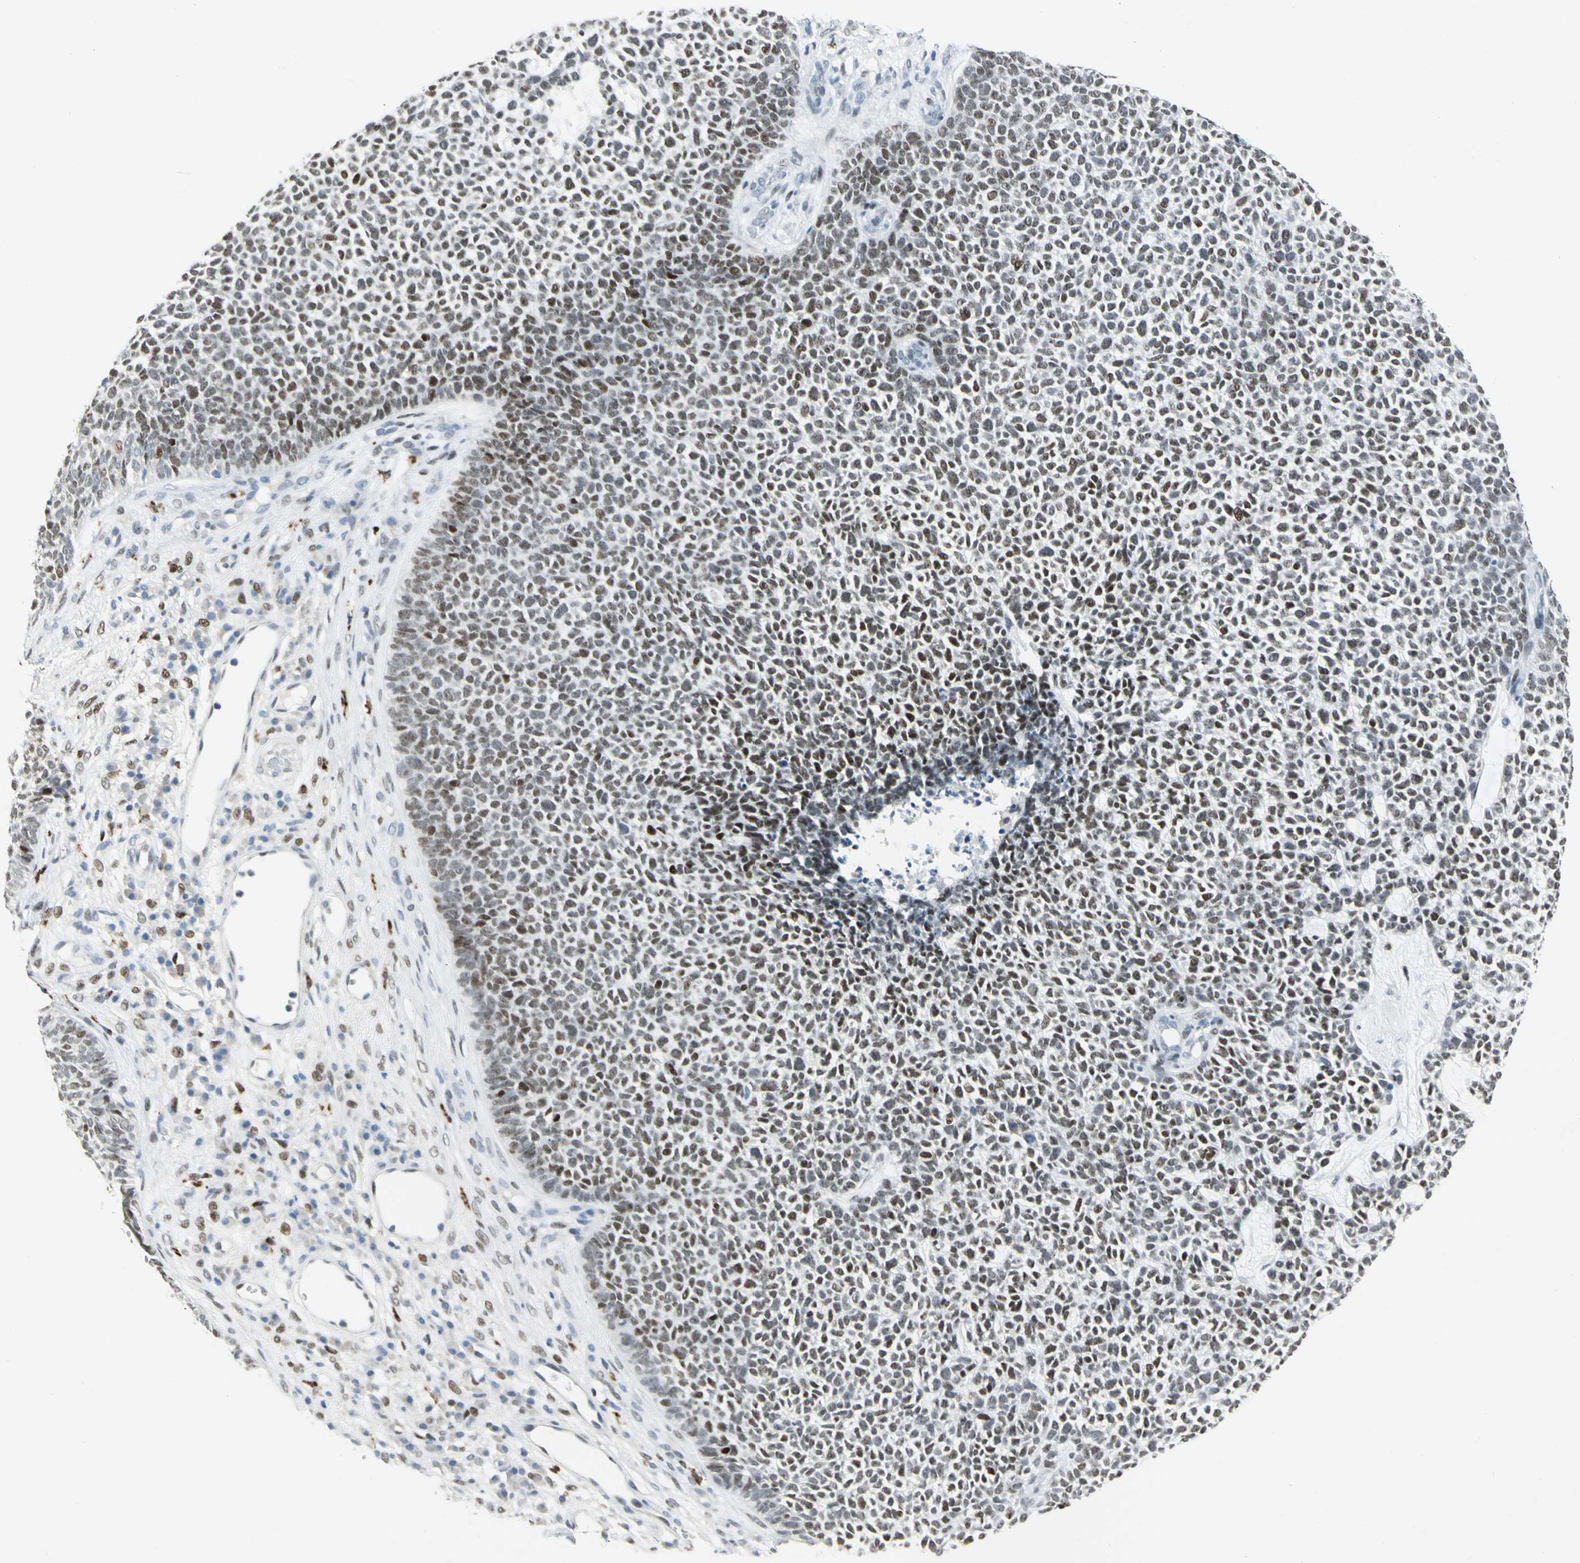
{"staining": {"intensity": "moderate", "quantity": "25%-75%", "location": "nuclear"}, "tissue": "skin cancer", "cell_type": "Tumor cells", "image_type": "cancer", "snomed": [{"axis": "morphology", "description": "Basal cell carcinoma"}, {"axis": "topography", "description": "Skin"}], "caption": "Skin cancer (basal cell carcinoma) stained with DAB (3,3'-diaminobenzidine) immunohistochemistry (IHC) demonstrates medium levels of moderate nuclear expression in approximately 25%-75% of tumor cells. (DAB = brown stain, brightfield microscopy at high magnification).", "gene": "NAB2", "patient": {"sex": "female", "age": 84}}